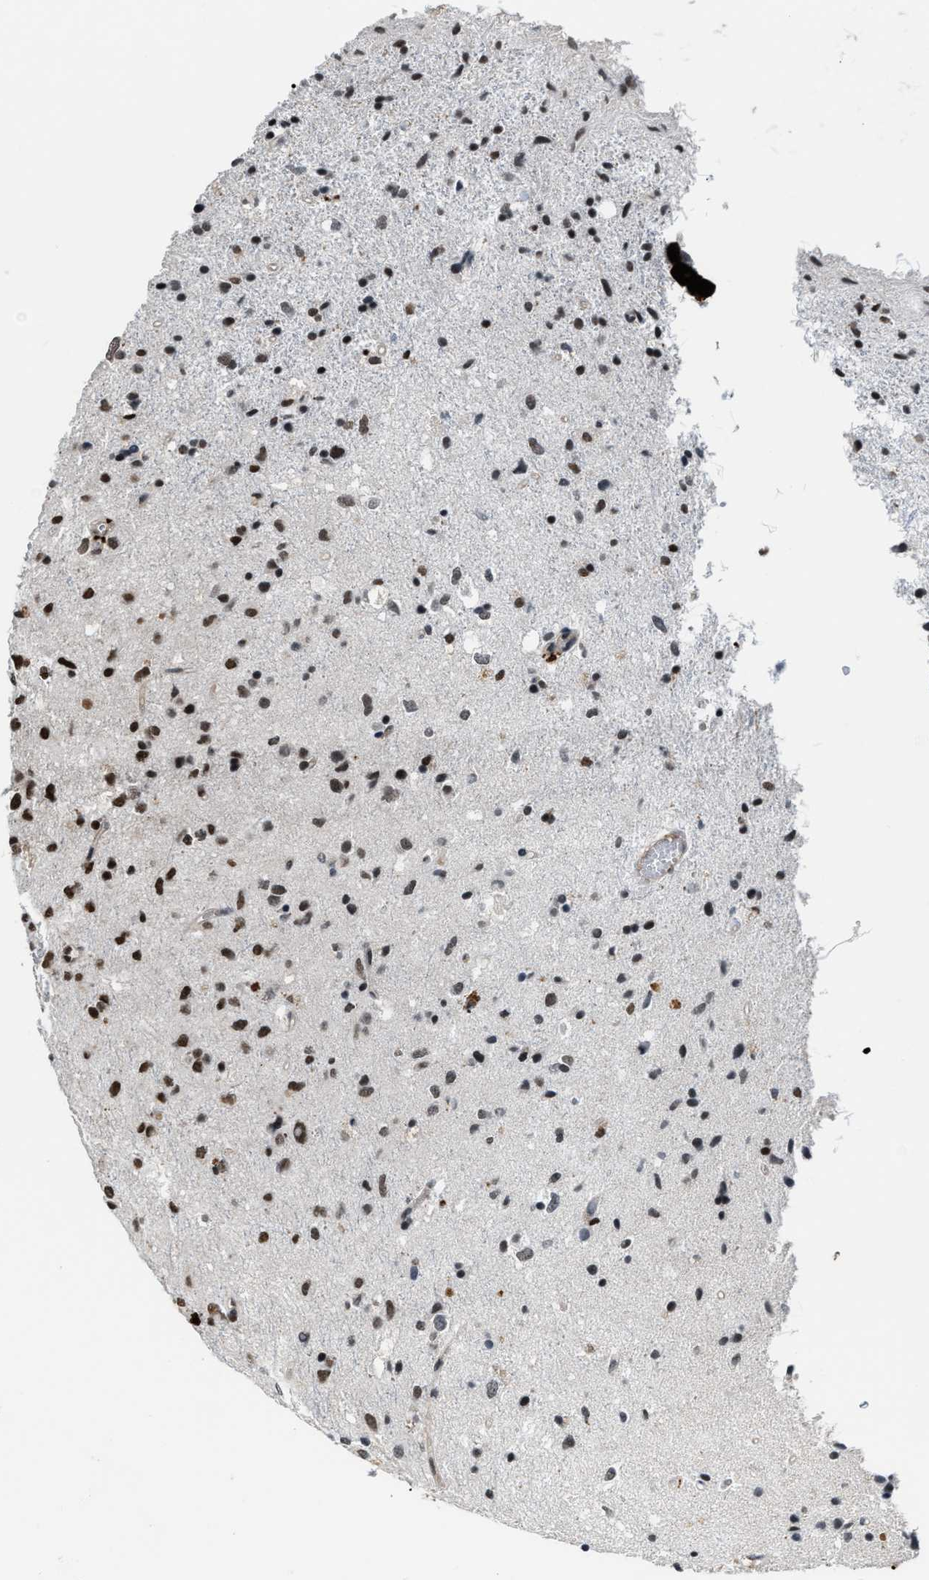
{"staining": {"intensity": "strong", "quantity": ">75%", "location": "nuclear"}, "tissue": "glioma", "cell_type": "Tumor cells", "image_type": "cancer", "snomed": [{"axis": "morphology", "description": "Glioma, malignant, Low grade"}, {"axis": "topography", "description": "Brain"}], "caption": "Immunohistochemical staining of human glioma shows high levels of strong nuclear protein staining in about >75% of tumor cells. Immunohistochemistry stains the protein in brown and the nuclei are stained blue.", "gene": "NUMA1", "patient": {"sex": "male", "age": 77}}